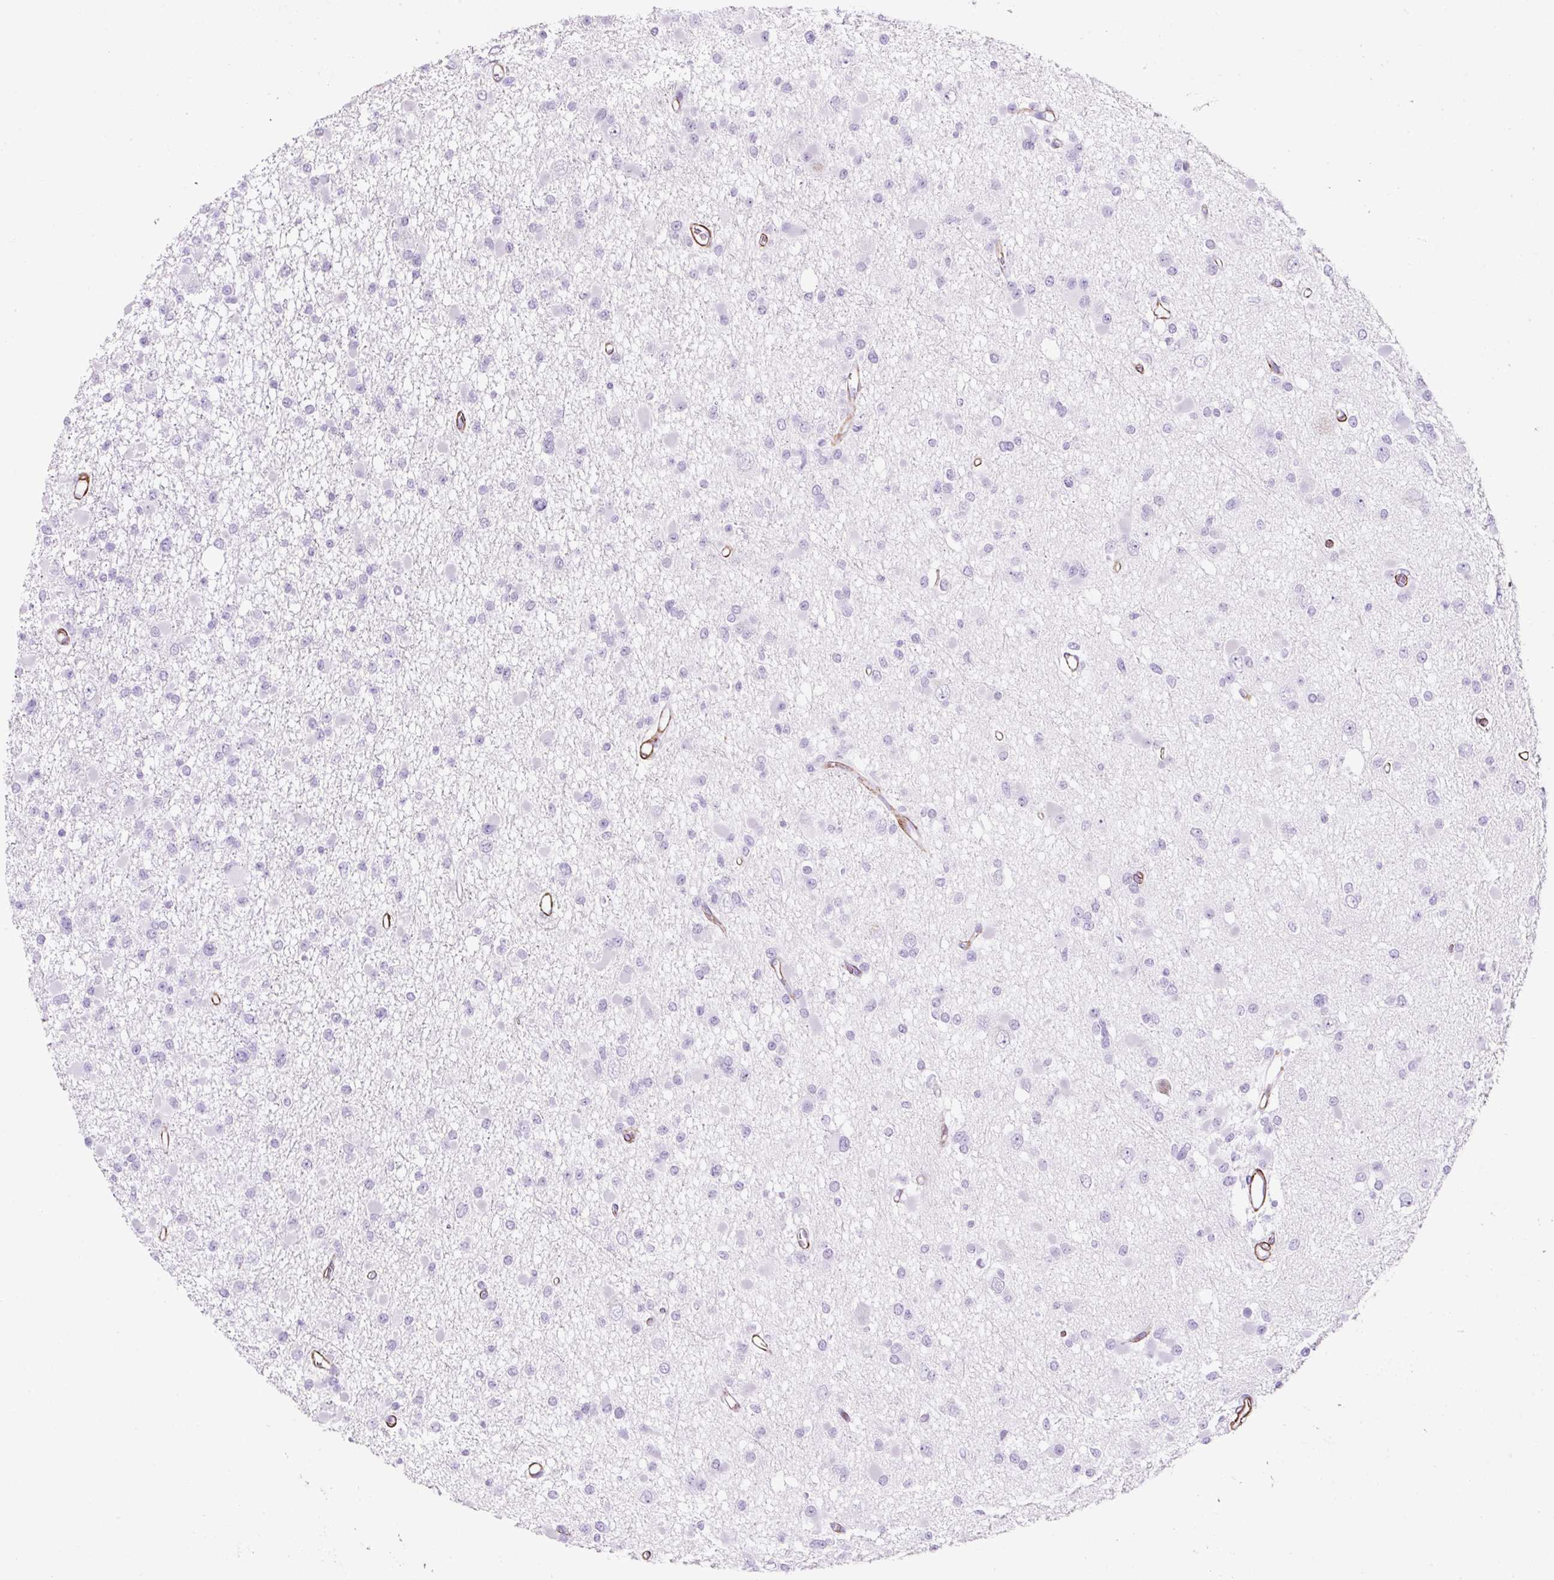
{"staining": {"intensity": "negative", "quantity": "none", "location": "none"}, "tissue": "glioma", "cell_type": "Tumor cells", "image_type": "cancer", "snomed": [{"axis": "morphology", "description": "Glioma, malignant, Low grade"}, {"axis": "topography", "description": "Brain"}], "caption": "Immunohistochemical staining of human glioma exhibits no significant staining in tumor cells.", "gene": "CAVIN3", "patient": {"sex": "female", "age": 22}}